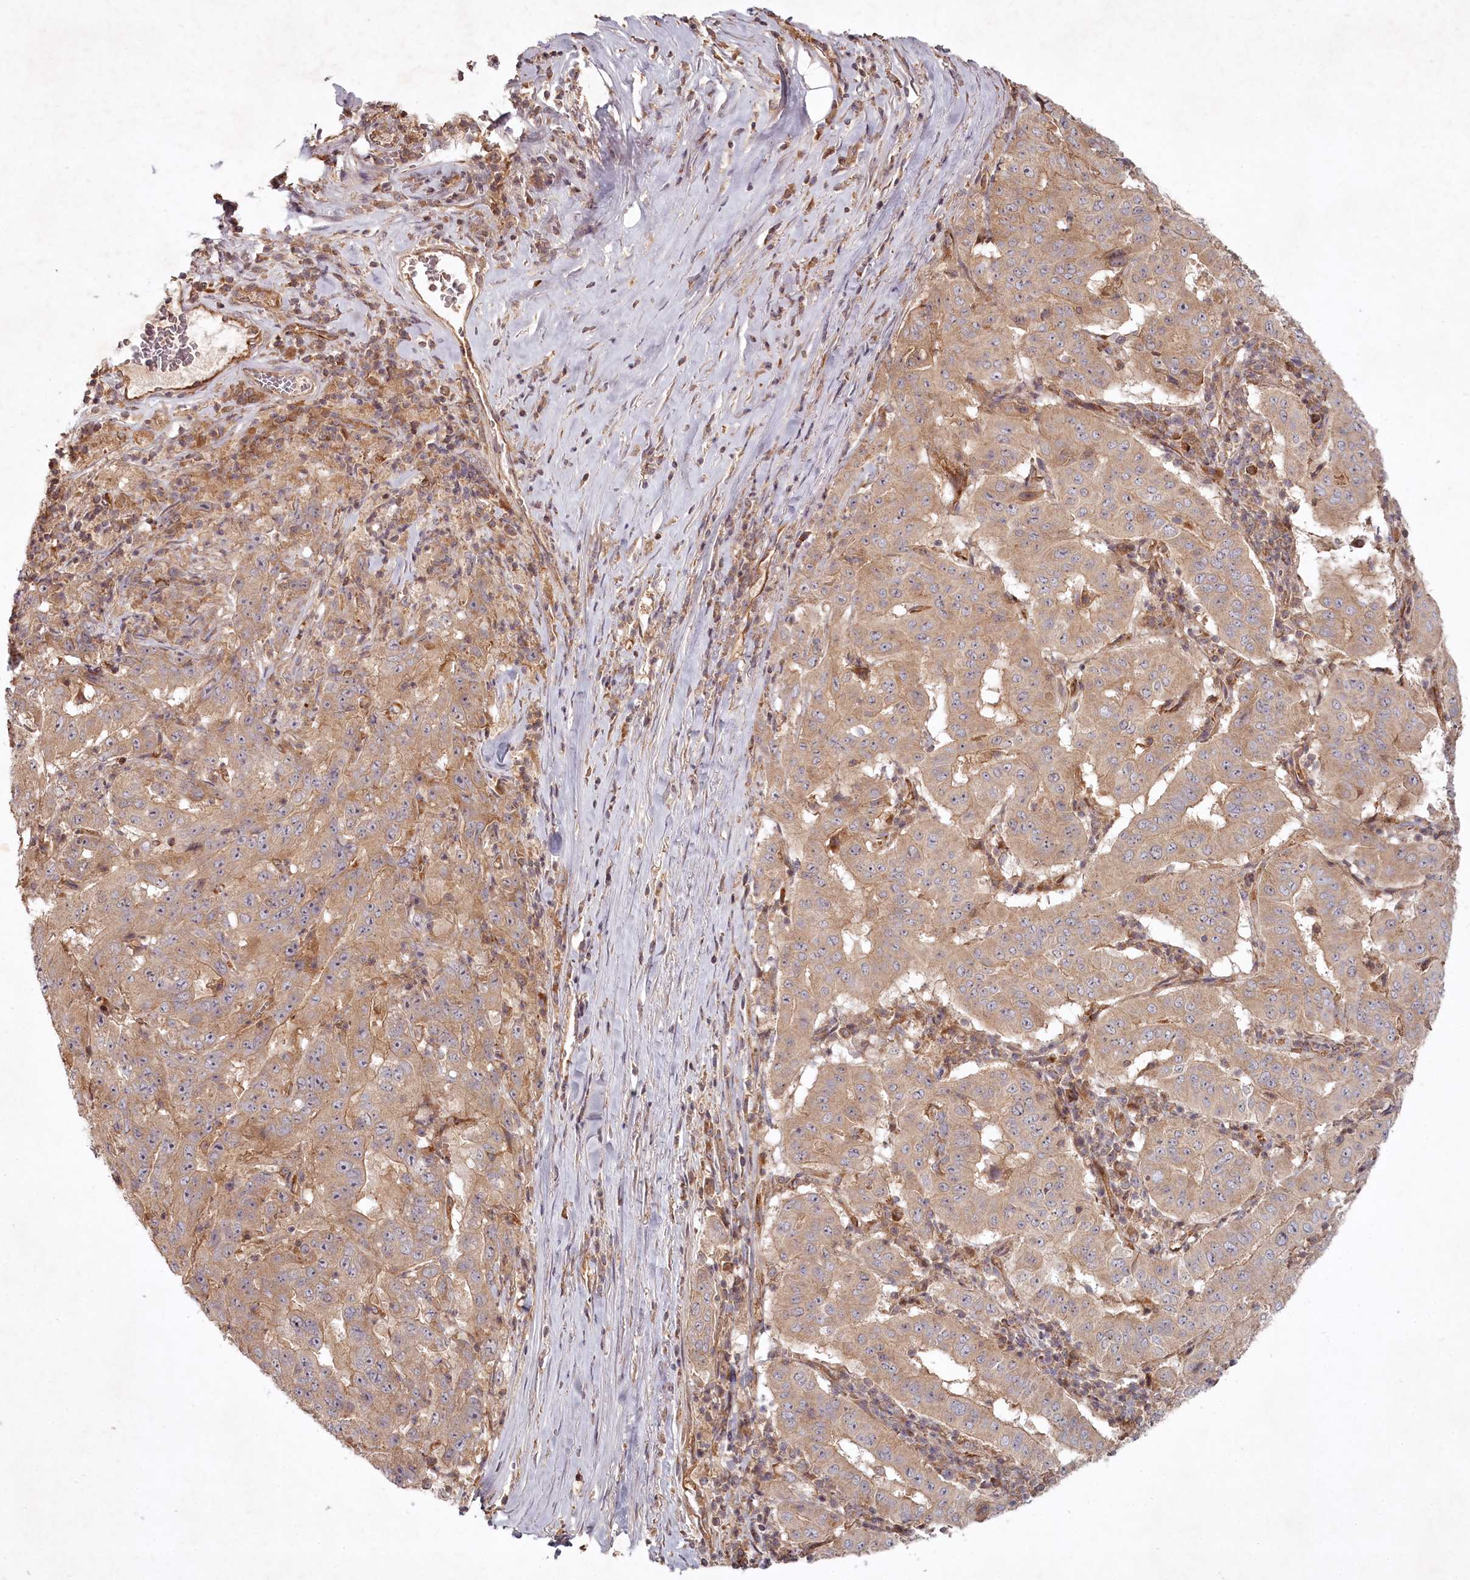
{"staining": {"intensity": "weak", "quantity": ">75%", "location": "cytoplasmic/membranous"}, "tissue": "pancreatic cancer", "cell_type": "Tumor cells", "image_type": "cancer", "snomed": [{"axis": "morphology", "description": "Adenocarcinoma, NOS"}, {"axis": "topography", "description": "Pancreas"}], "caption": "The micrograph displays immunohistochemical staining of pancreatic cancer (adenocarcinoma). There is weak cytoplasmic/membranous positivity is appreciated in approximately >75% of tumor cells.", "gene": "TMIE", "patient": {"sex": "male", "age": 63}}